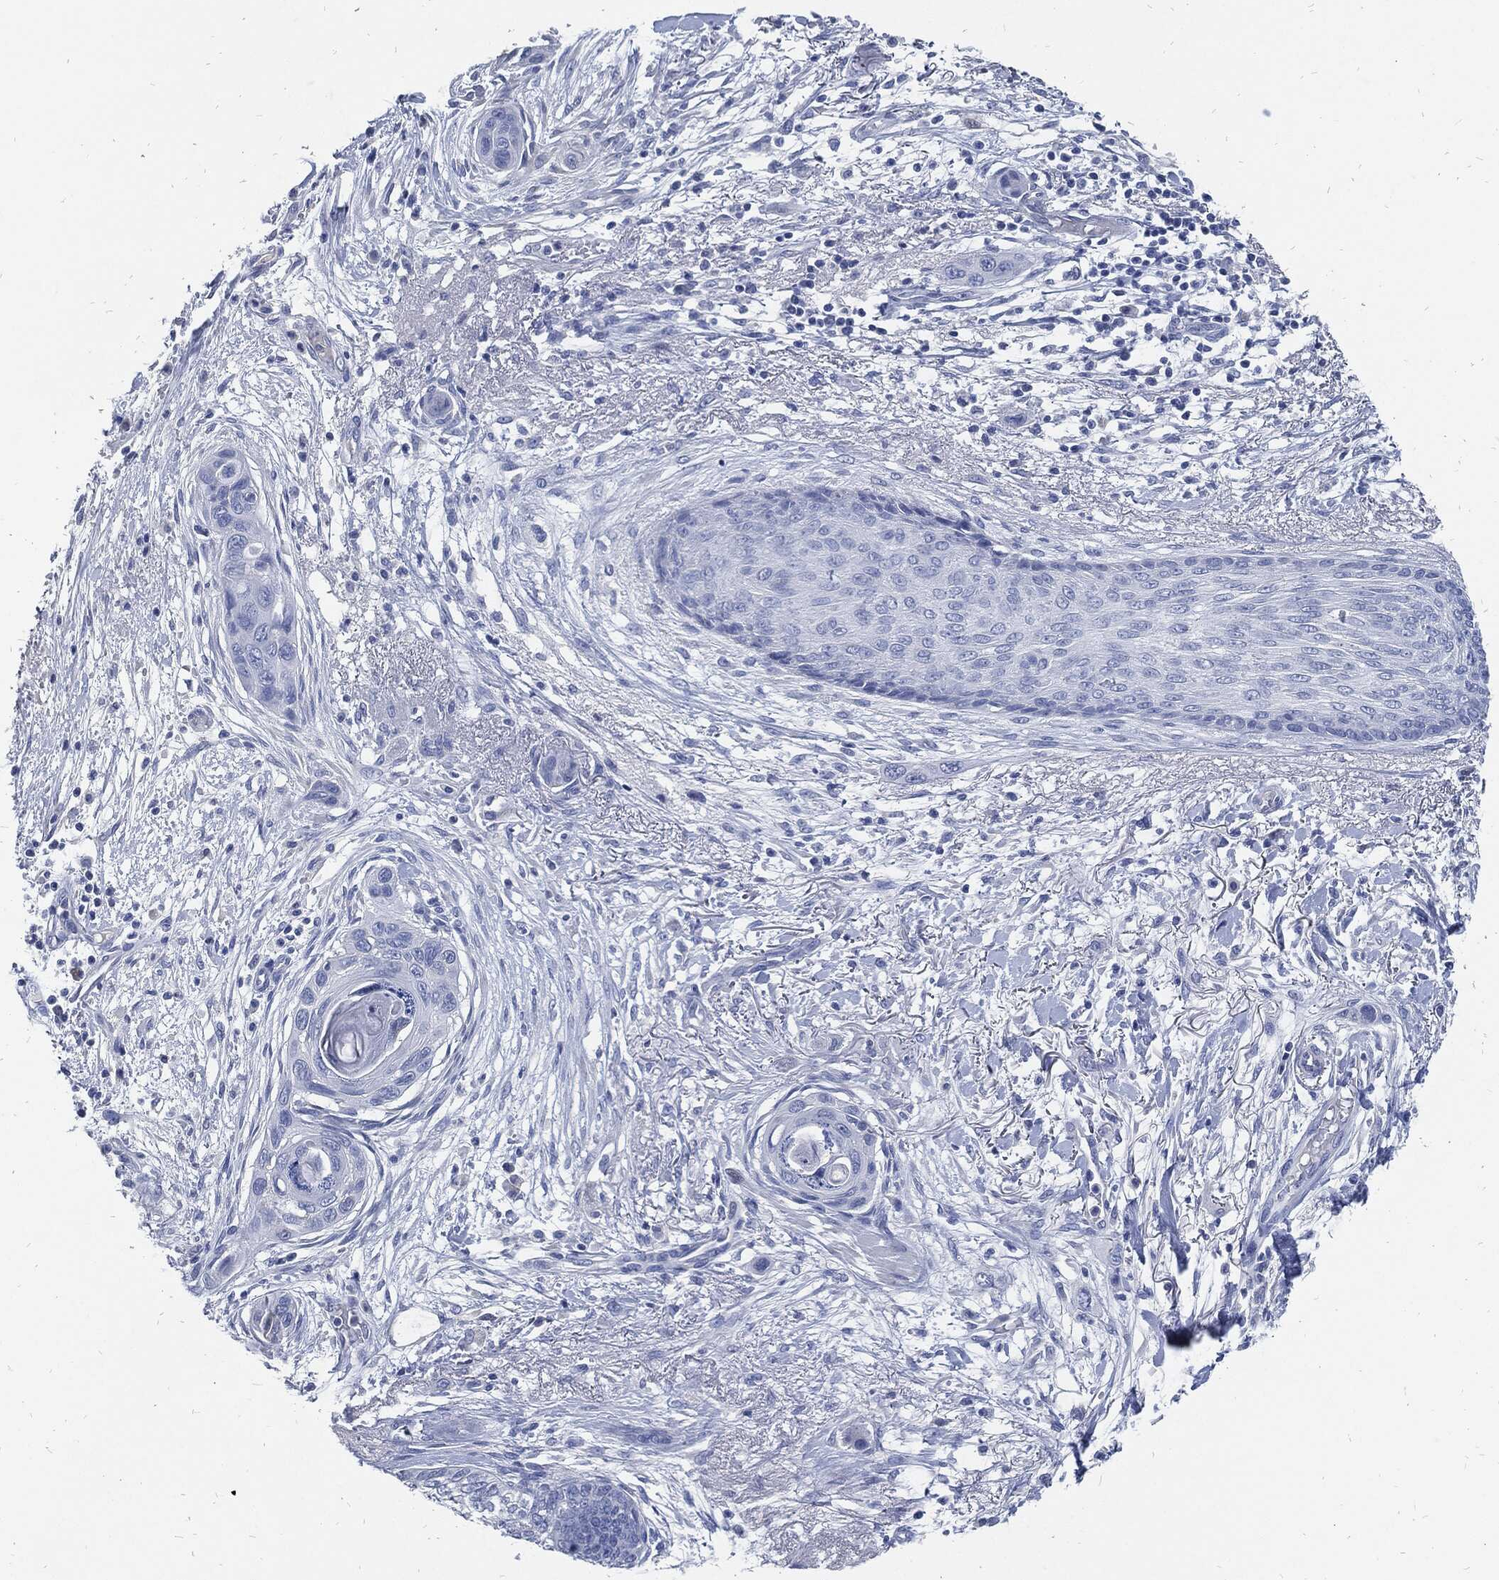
{"staining": {"intensity": "negative", "quantity": "none", "location": "none"}, "tissue": "skin cancer", "cell_type": "Tumor cells", "image_type": "cancer", "snomed": [{"axis": "morphology", "description": "Squamous cell carcinoma, NOS"}, {"axis": "topography", "description": "Skin"}], "caption": "Immunohistochemical staining of human squamous cell carcinoma (skin) shows no significant positivity in tumor cells.", "gene": "FABP4", "patient": {"sex": "male", "age": 79}}